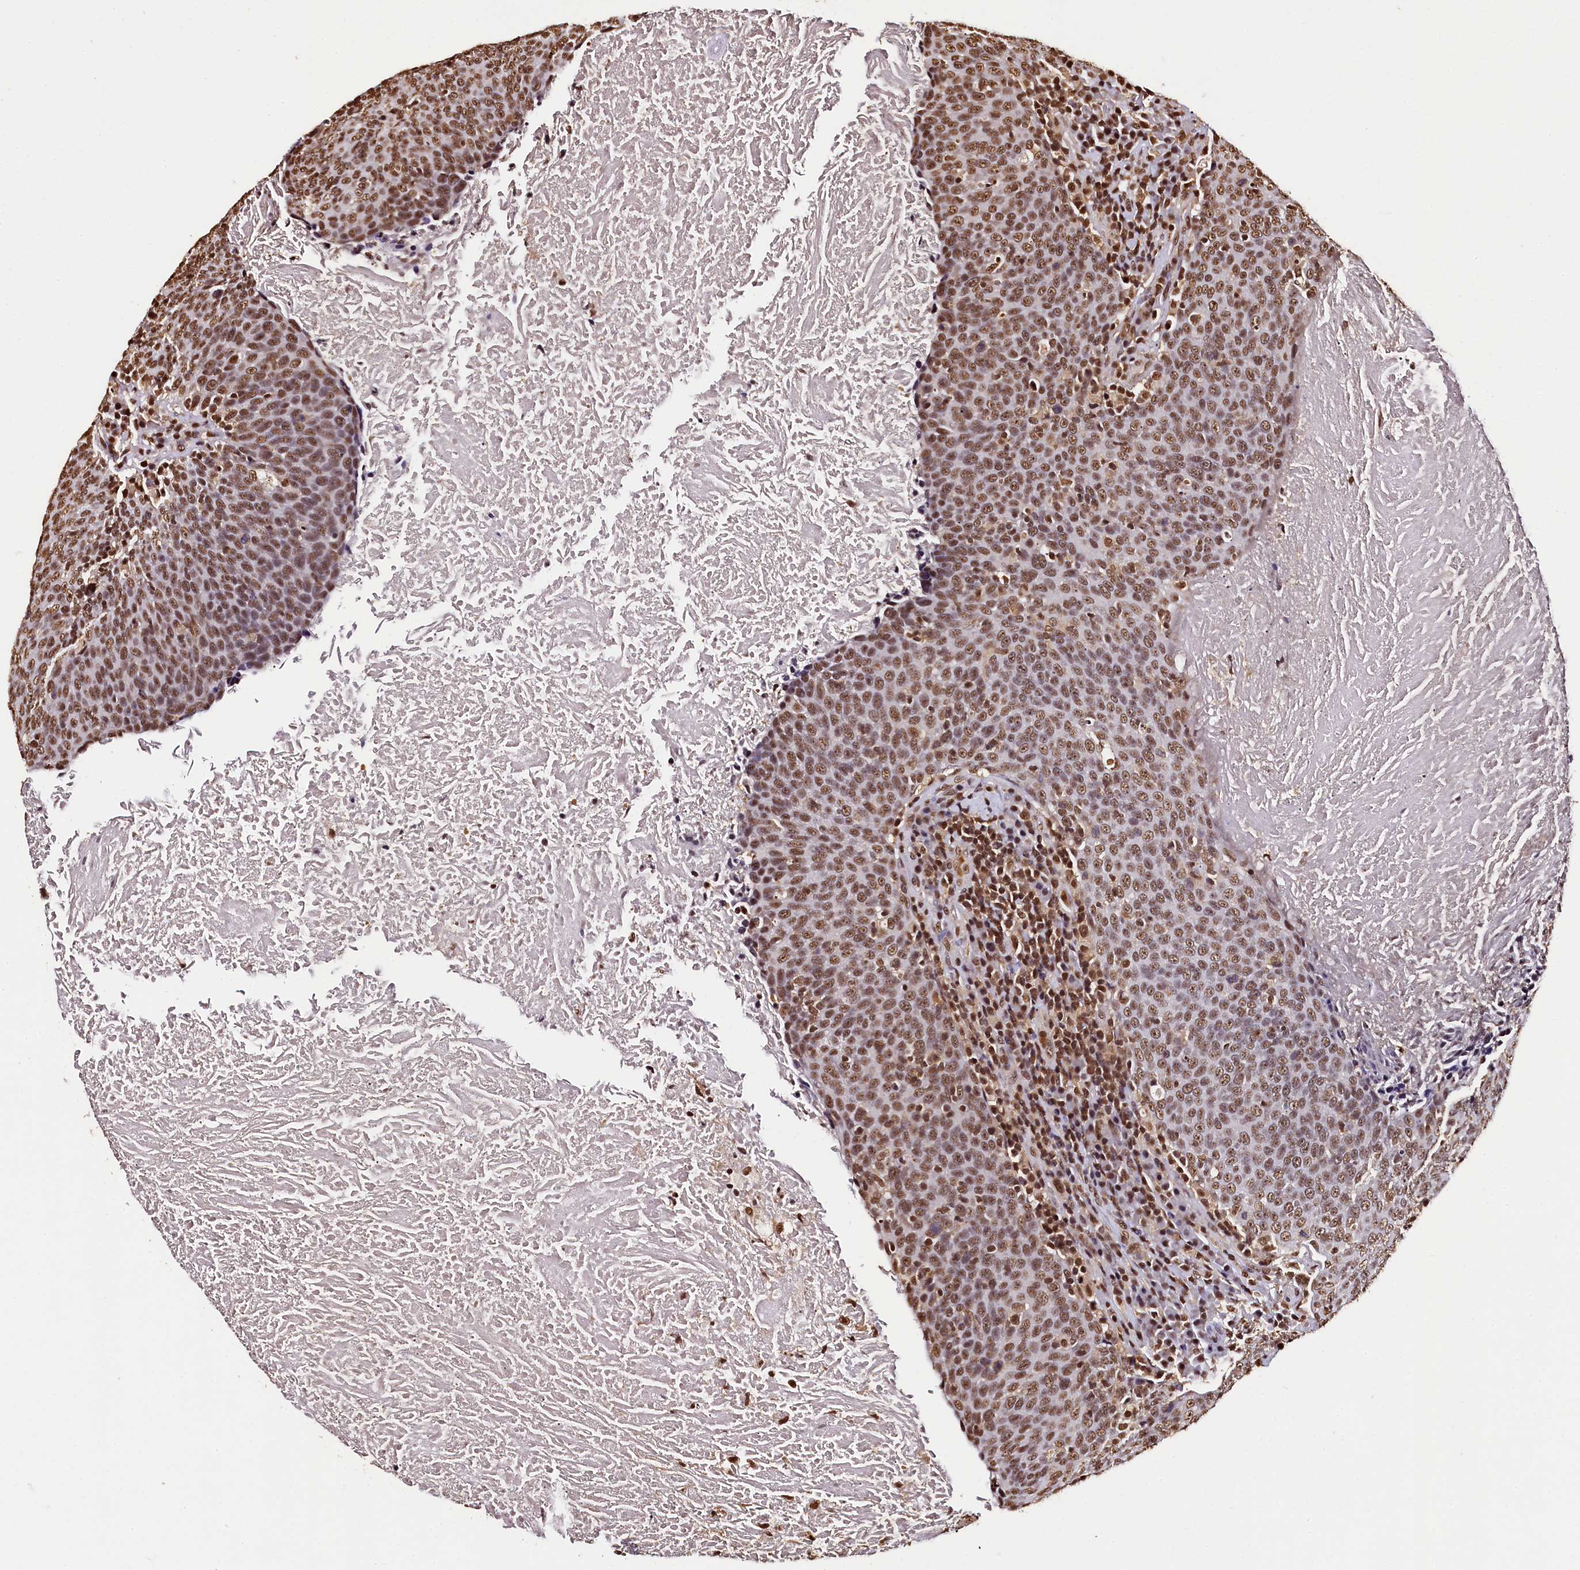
{"staining": {"intensity": "moderate", "quantity": ">75%", "location": "nuclear"}, "tissue": "head and neck cancer", "cell_type": "Tumor cells", "image_type": "cancer", "snomed": [{"axis": "morphology", "description": "Squamous cell carcinoma, NOS"}, {"axis": "morphology", "description": "Squamous cell carcinoma, metastatic, NOS"}, {"axis": "topography", "description": "Lymph node"}, {"axis": "topography", "description": "Head-Neck"}], "caption": "Squamous cell carcinoma (head and neck) stained for a protein displays moderate nuclear positivity in tumor cells.", "gene": "SNRPD2", "patient": {"sex": "male", "age": 62}}